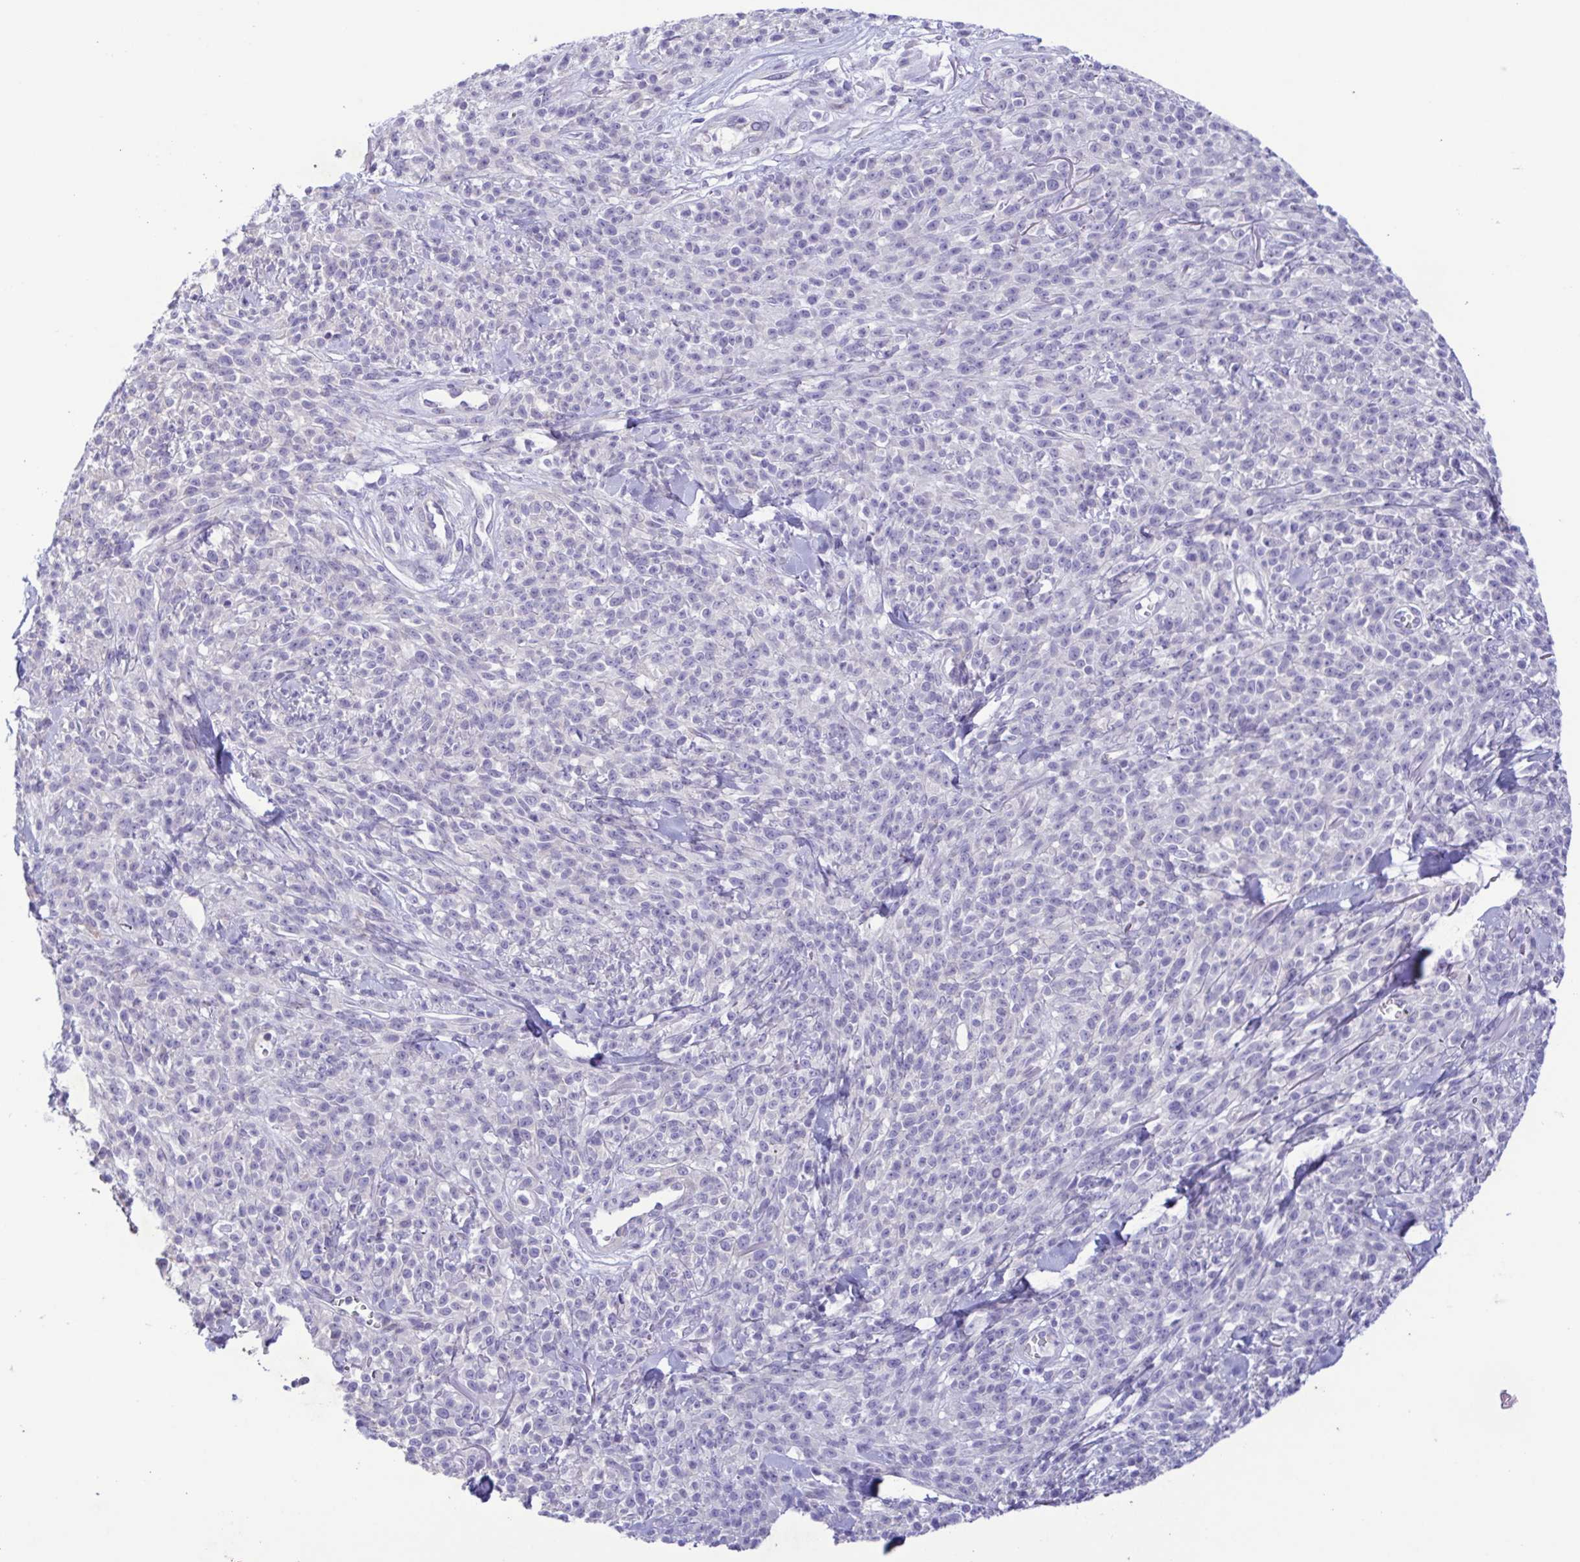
{"staining": {"intensity": "negative", "quantity": "none", "location": "none"}, "tissue": "melanoma", "cell_type": "Tumor cells", "image_type": "cancer", "snomed": [{"axis": "morphology", "description": "Malignant melanoma, NOS"}, {"axis": "topography", "description": "Skin"}, {"axis": "topography", "description": "Skin of trunk"}], "caption": "Image shows no significant protein positivity in tumor cells of malignant melanoma. (DAB (3,3'-diaminobenzidine) immunohistochemistry (IHC) visualized using brightfield microscopy, high magnification).", "gene": "TNNI3", "patient": {"sex": "male", "age": 74}}